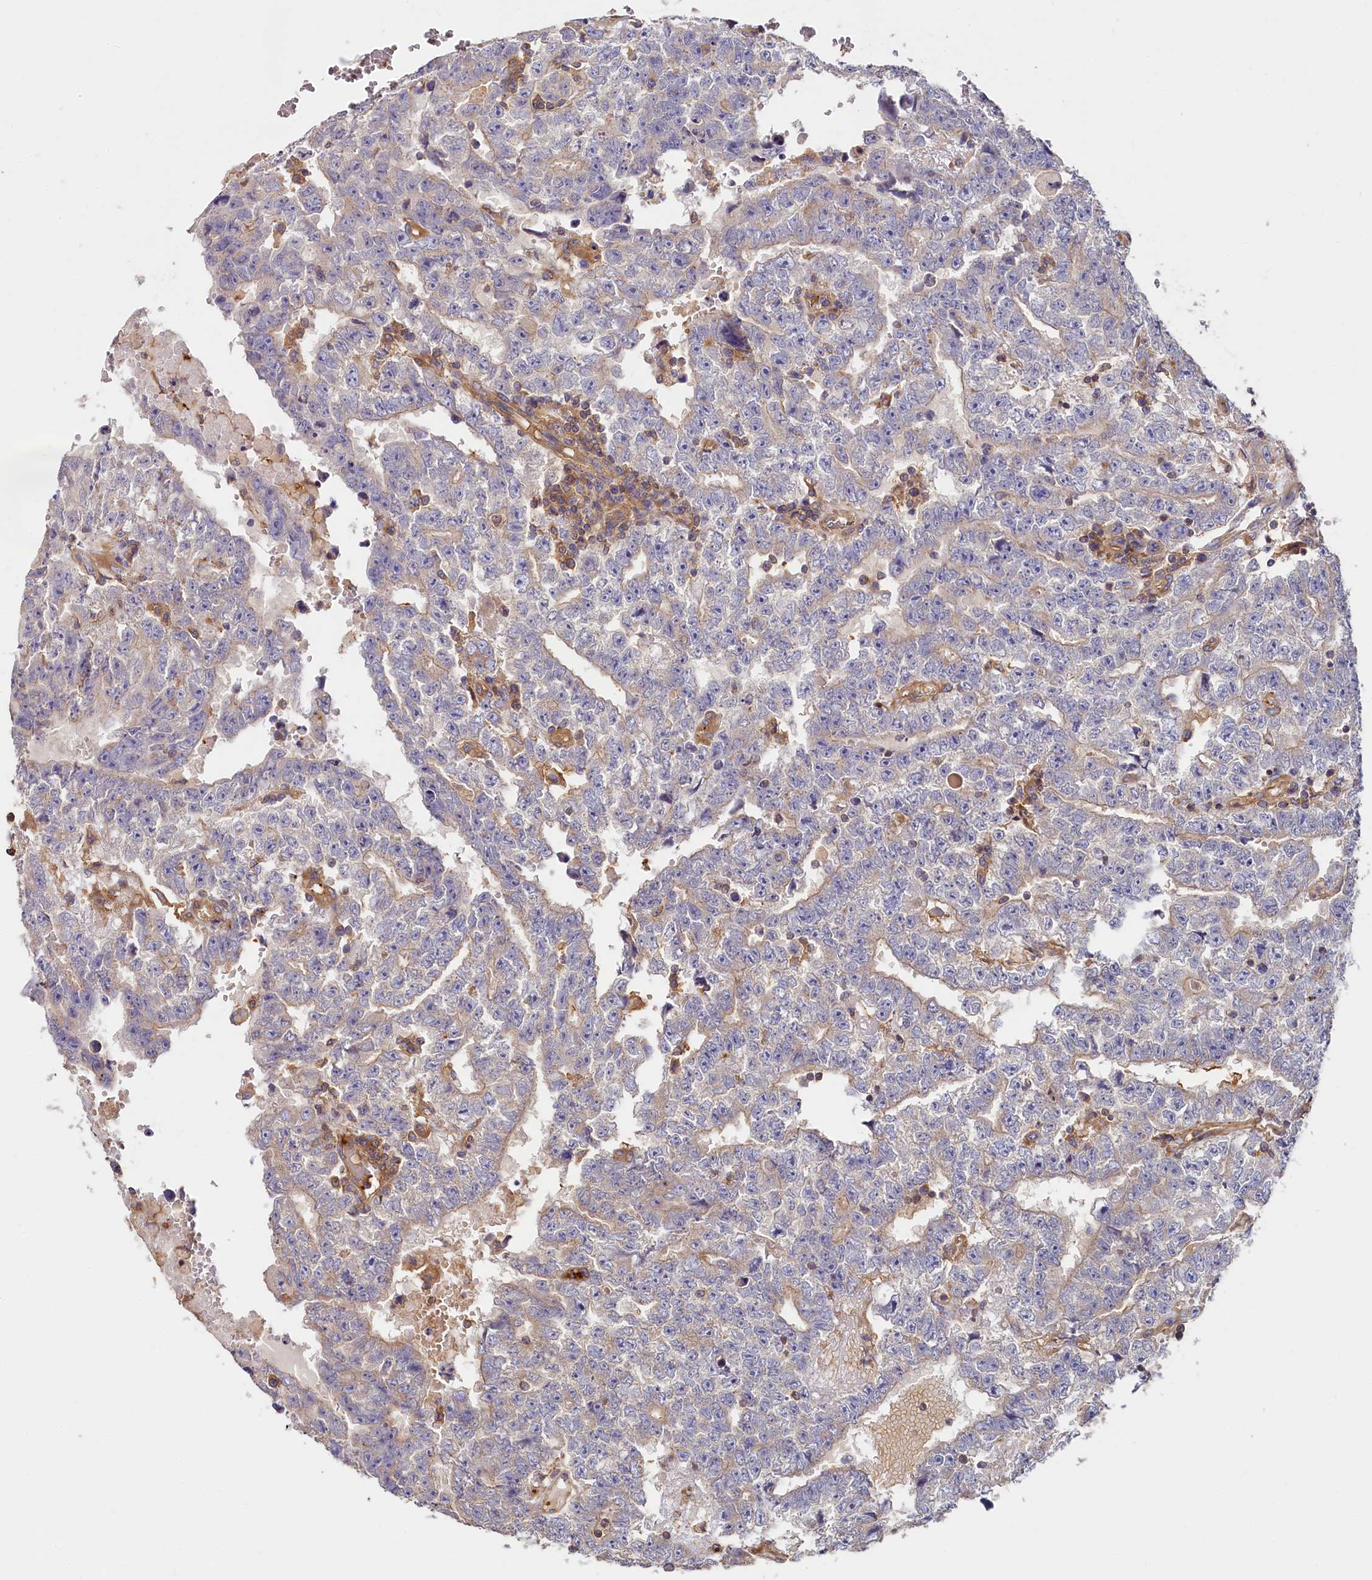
{"staining": {"intensity": "weak", "quantity": "<25%", "location": "cytoplasmic/membranous"}, "tissue": "testis cancer", "cell_type": "Tumor cells", "image_type": "cancer", "snomed": [{"axis": "morphology", "description": "Carcinoma, Embryonal, NOS"}, {"axis": "topography", "description": "Testis"}], "caption": "Immunohistochemistry (IHC) of testis cancer (embryonal carcinoma) displays no expression in tumor cells.", "gene": "PPIP5K1", "patient": {"sex": "male", "age": 25}}